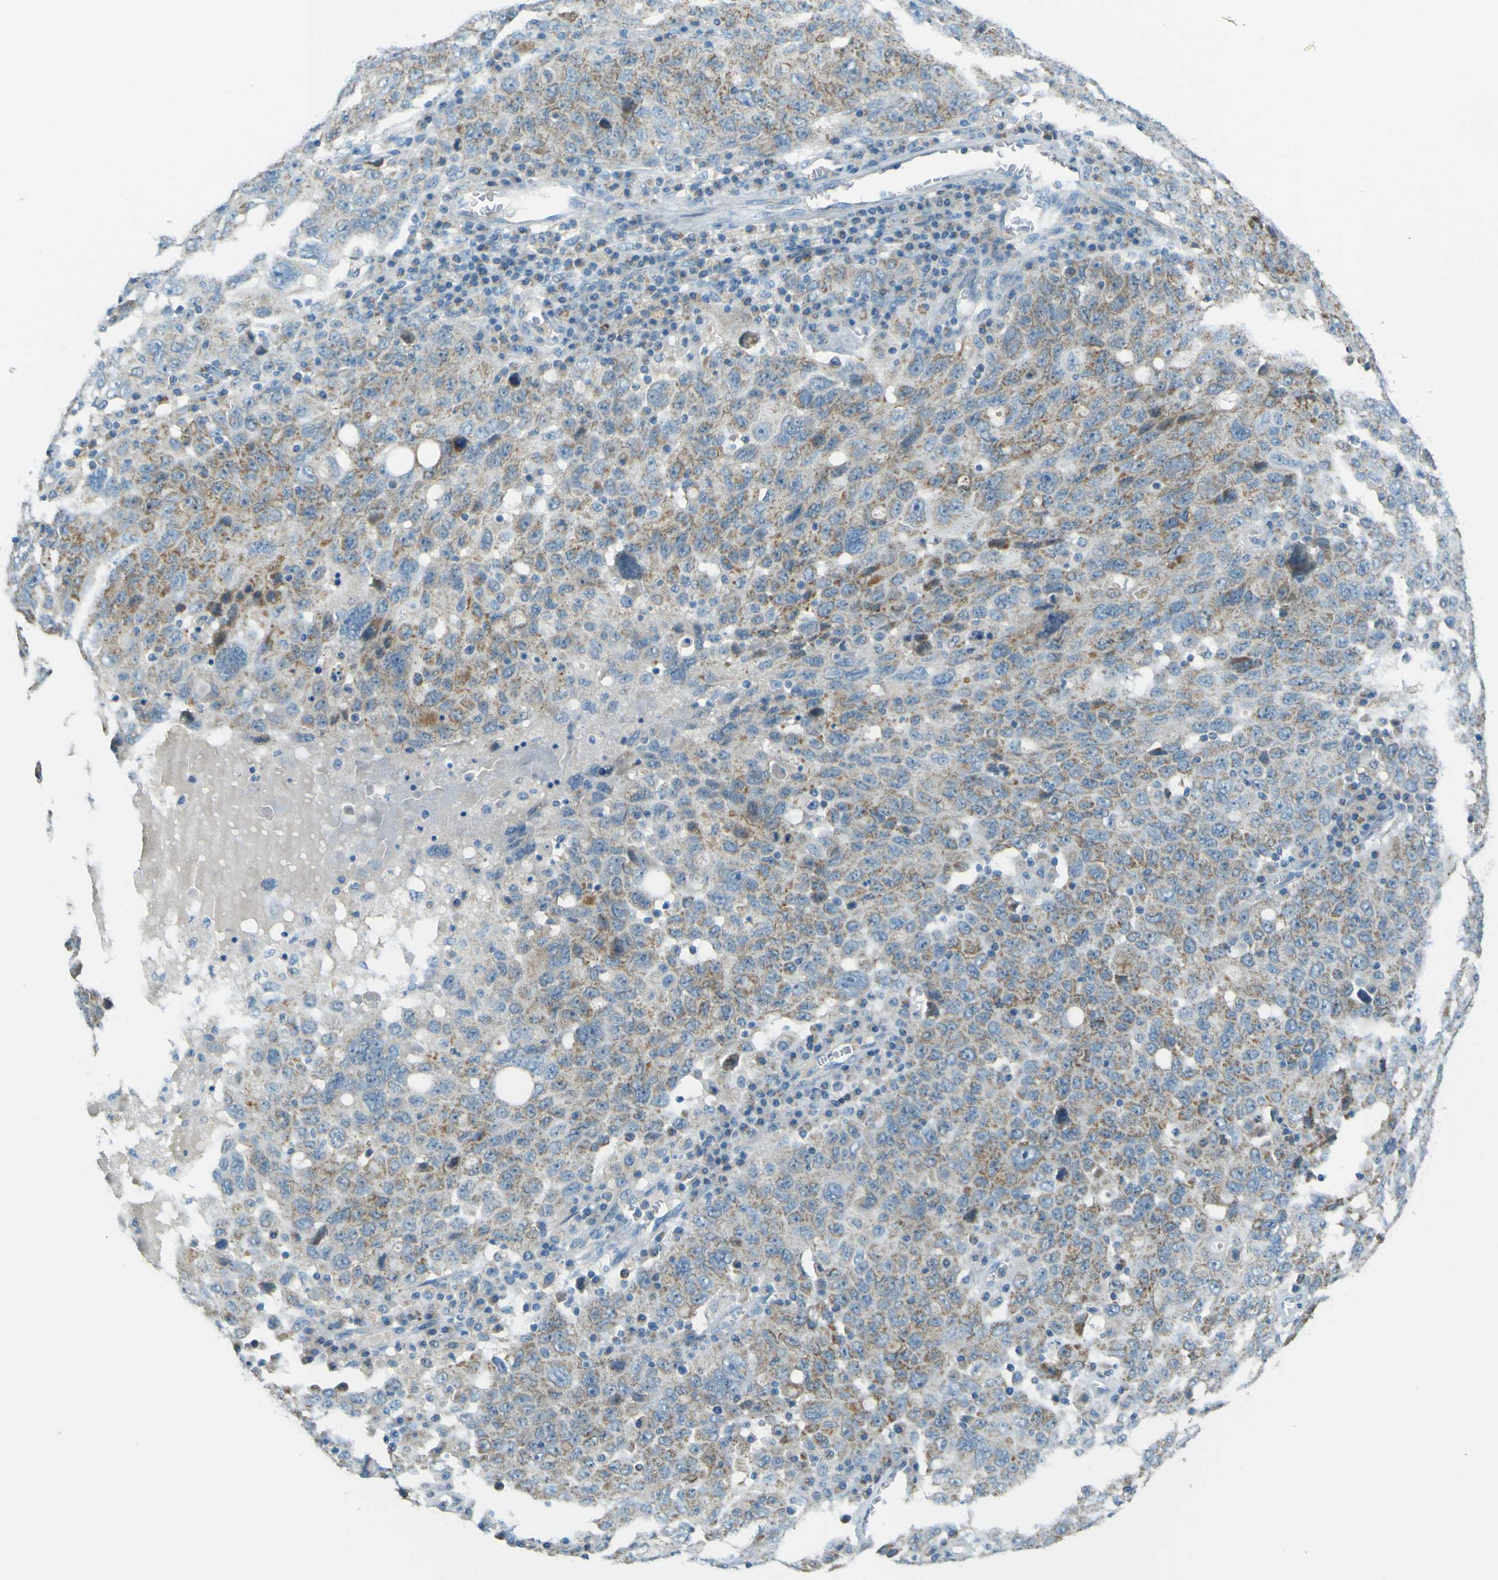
{"staining": {"intensity": "weak", "quantity": "25%-75%", "location": "cytoplasmic/membranous"}, "tissue": "ovarian cancer", "cell_type": "Tumor cells", "image_type": "cancer", "snomed": [{"axis": "morphology", "description": "Carcinoma, endometroid"}, {"axis": "topography", "description": "Ovary"}], "caption": "Human endometroid carcinoma (ovarian) stained with a brown dye reveals weak cytoplasmic/membranous positive staining in about 25%-75% of tumor cells.", "gene": "FKTN", "patient": {"sex": "female", "age": 62}}